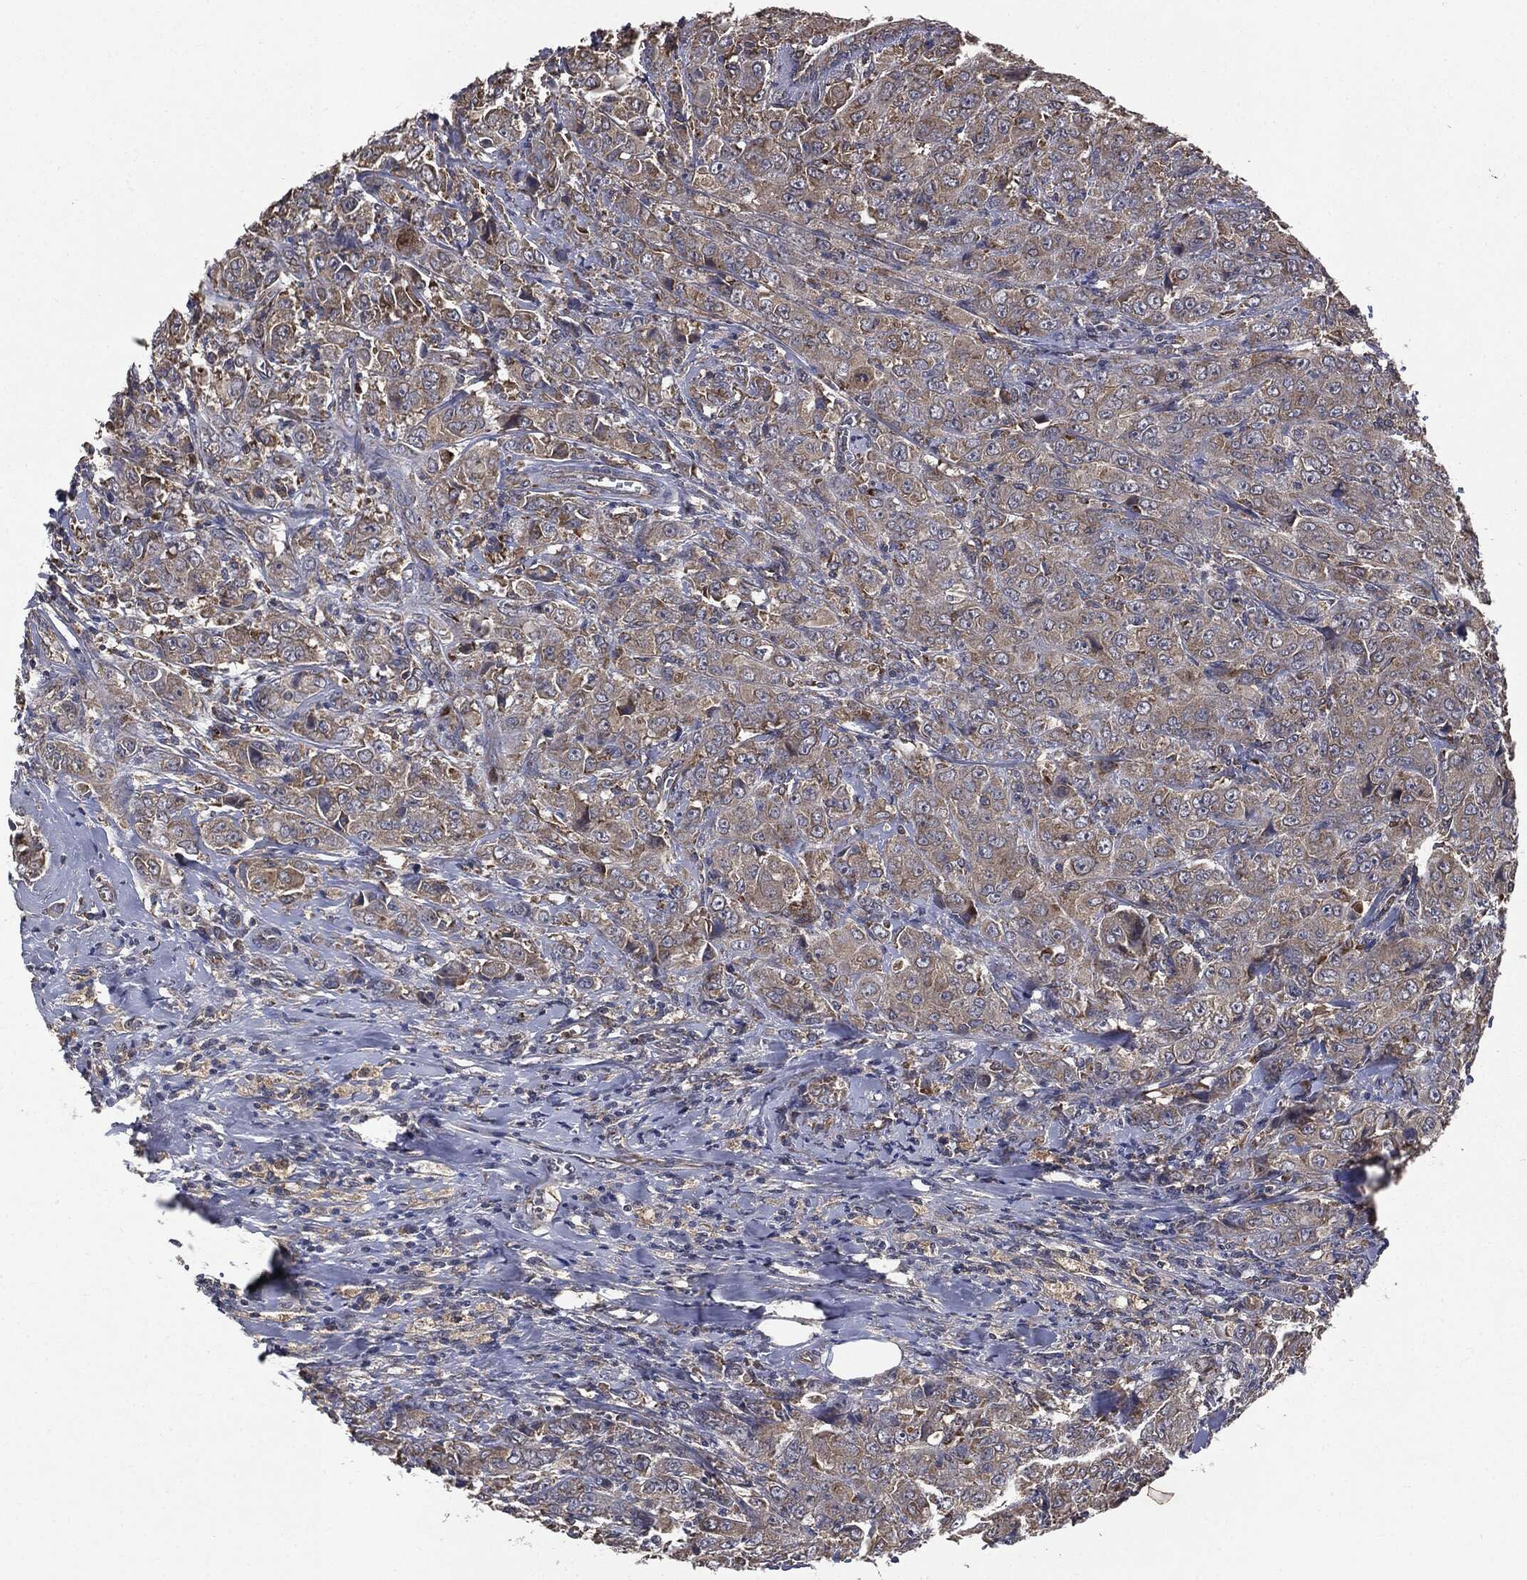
{"staining": {"intensity": "moderate", "quantity": "25%-75%", "location": "cytoplasmic/membranous"}, "tissue": "breast cancer", "cell_type": "Tumor cells", "image_type": "cancer", "snomed": [{"axis": "morphology", "description": "Duct carcinoma"}, {"axis": "topography", "description": "Breast"}], "caption": "Protein positivity by immunohistochemistry (IHC) exhibits moderate cytoplasmic/membranous staining in approximately 25%-75% of tumor cells in breast cancer (intraductal carcinoma).", "gene": "PLOD3", "patient": {"sex": "female", "age": 43}}